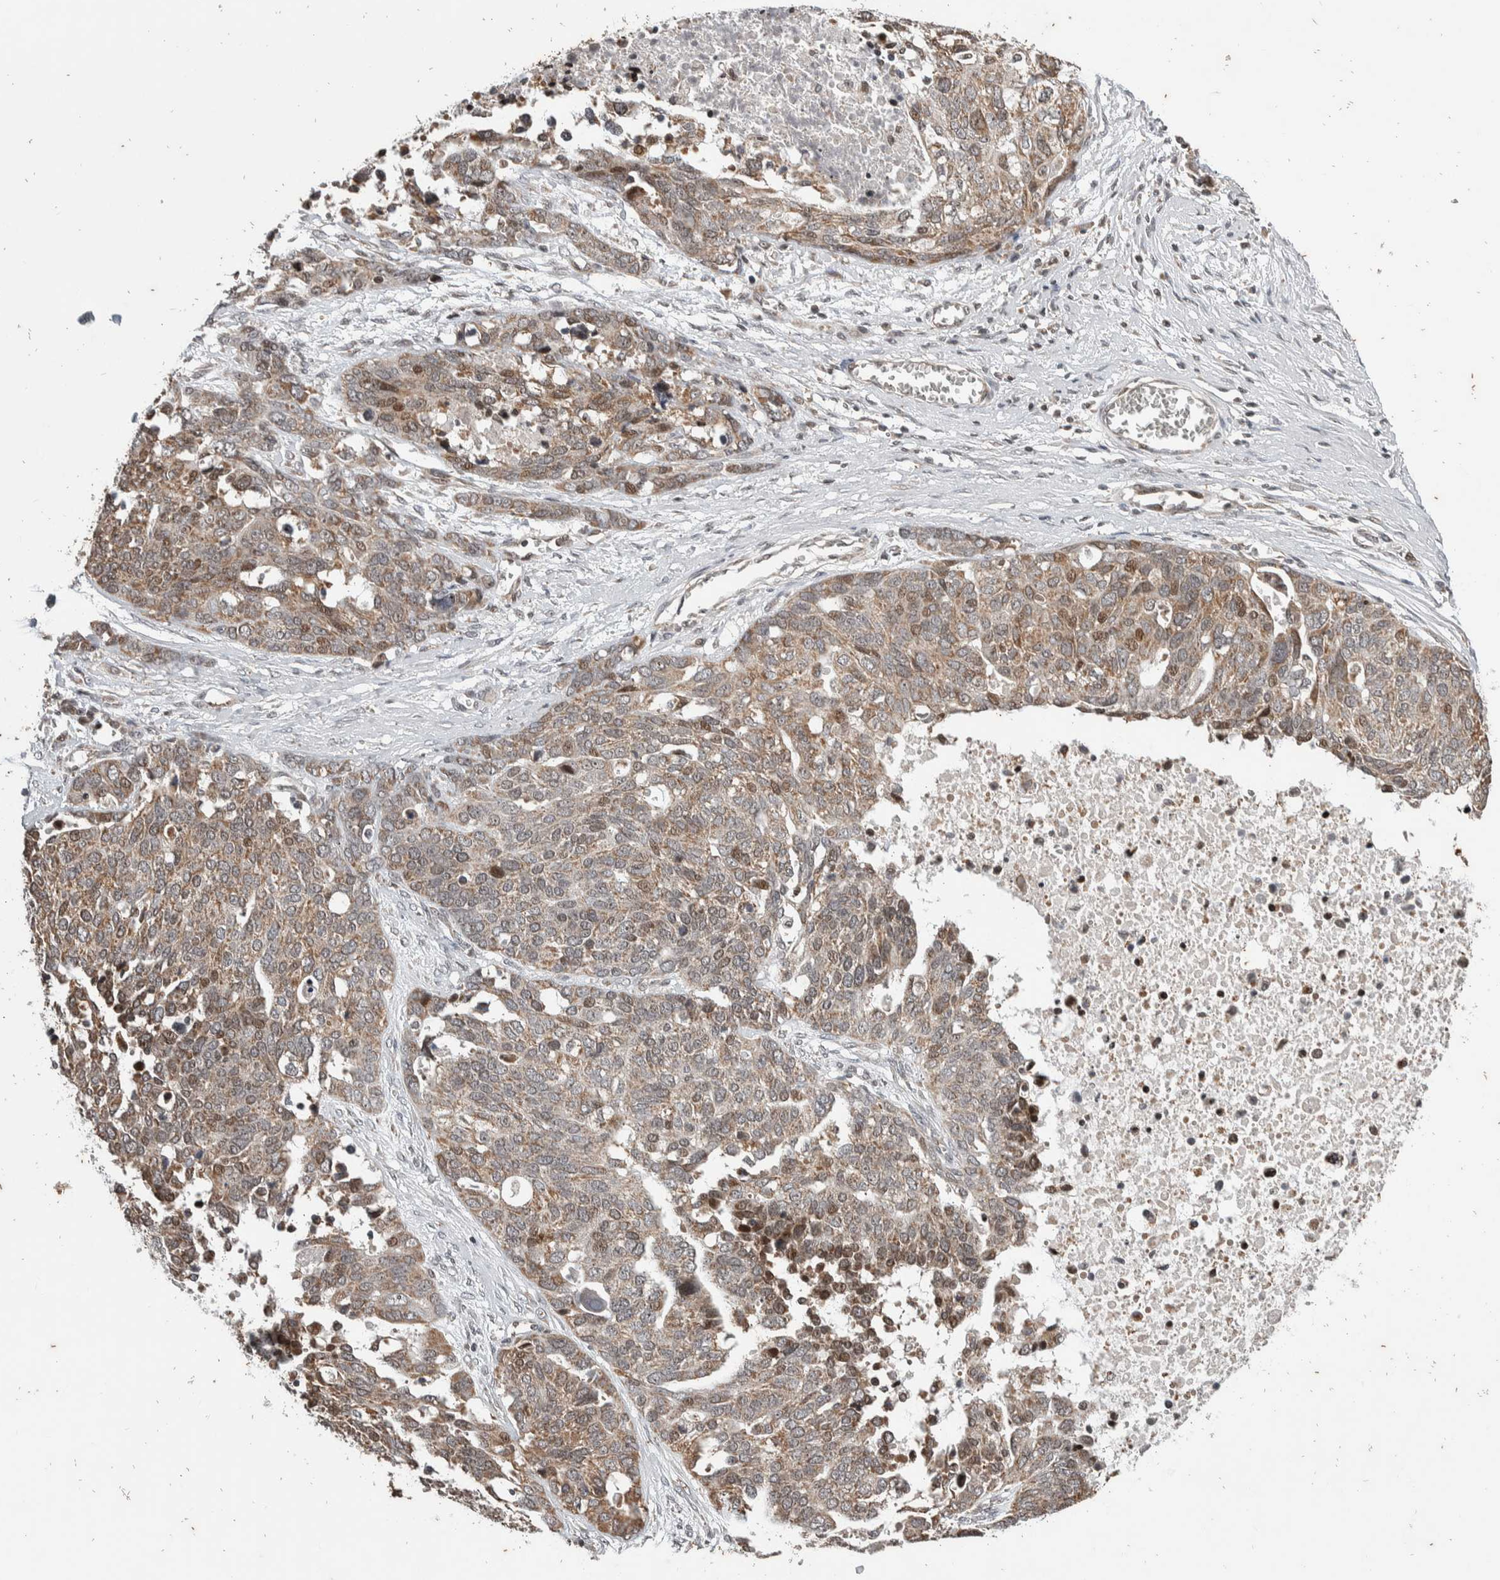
{"staining": {"intensity": "weak", "quantity": "25%-75%", "location": "cytoplasmic/membranous,nuclear"}, "tissue": "ovarian cancer", "cell_type": "Tumor cells", "image_type": "cancer", "snomed": [{"axis": "morphology", "description": "Cystadenocarcinoma, serous, NOS"}, {"axis": "topography", "description": "Ovary"}], "caption": "Immunohistochemical staining of serous cystadenocarcinoma (ovarian) reveals low levels of weak cytoplasmic/membranous and nuclear expression in approximately 25%-75% of tumor cells.", "gene": "ATXN7L1", "patient": {"sex": "female", "age": 44}}